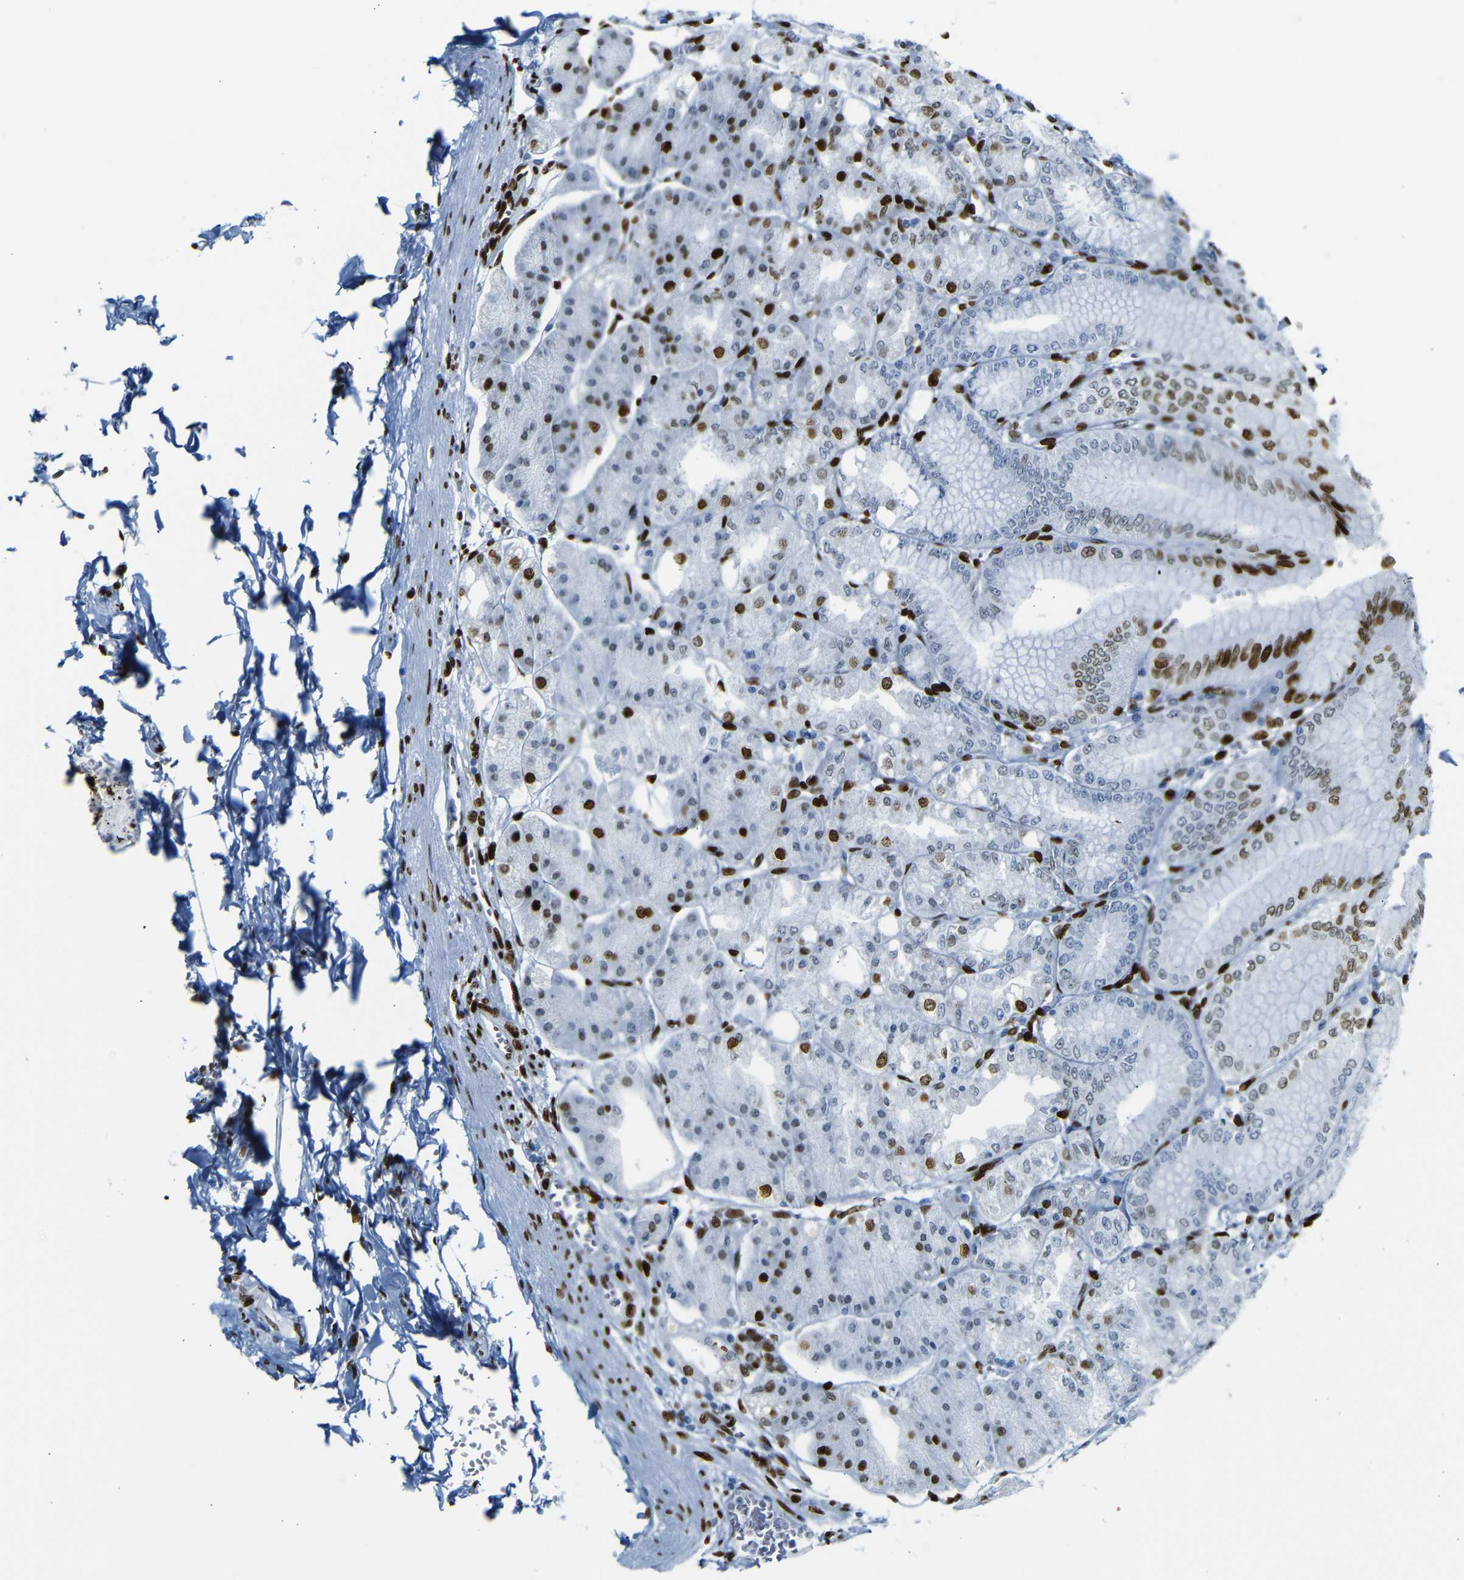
{"staining": {"intensity": "strong", "quantity": "25%-75%", "location": "nuclear"}, "tissue": "stomach", "cell_type": "Glandular cells", "image_type": "normal", "snomed": [{"axis": "morphology", "description": "Normal tissue, NOS"}, {"axis": "topography", "description": "Stomach, lower"}], "caption": "This image reveals immunohistochemistry (IHC) staining of benign human stomach, with high strong nuclear expression in approximately 25%-75% of glandular cells.", "gene": "NPIPB15", "patient": {"sex": "male", "age": 71}}